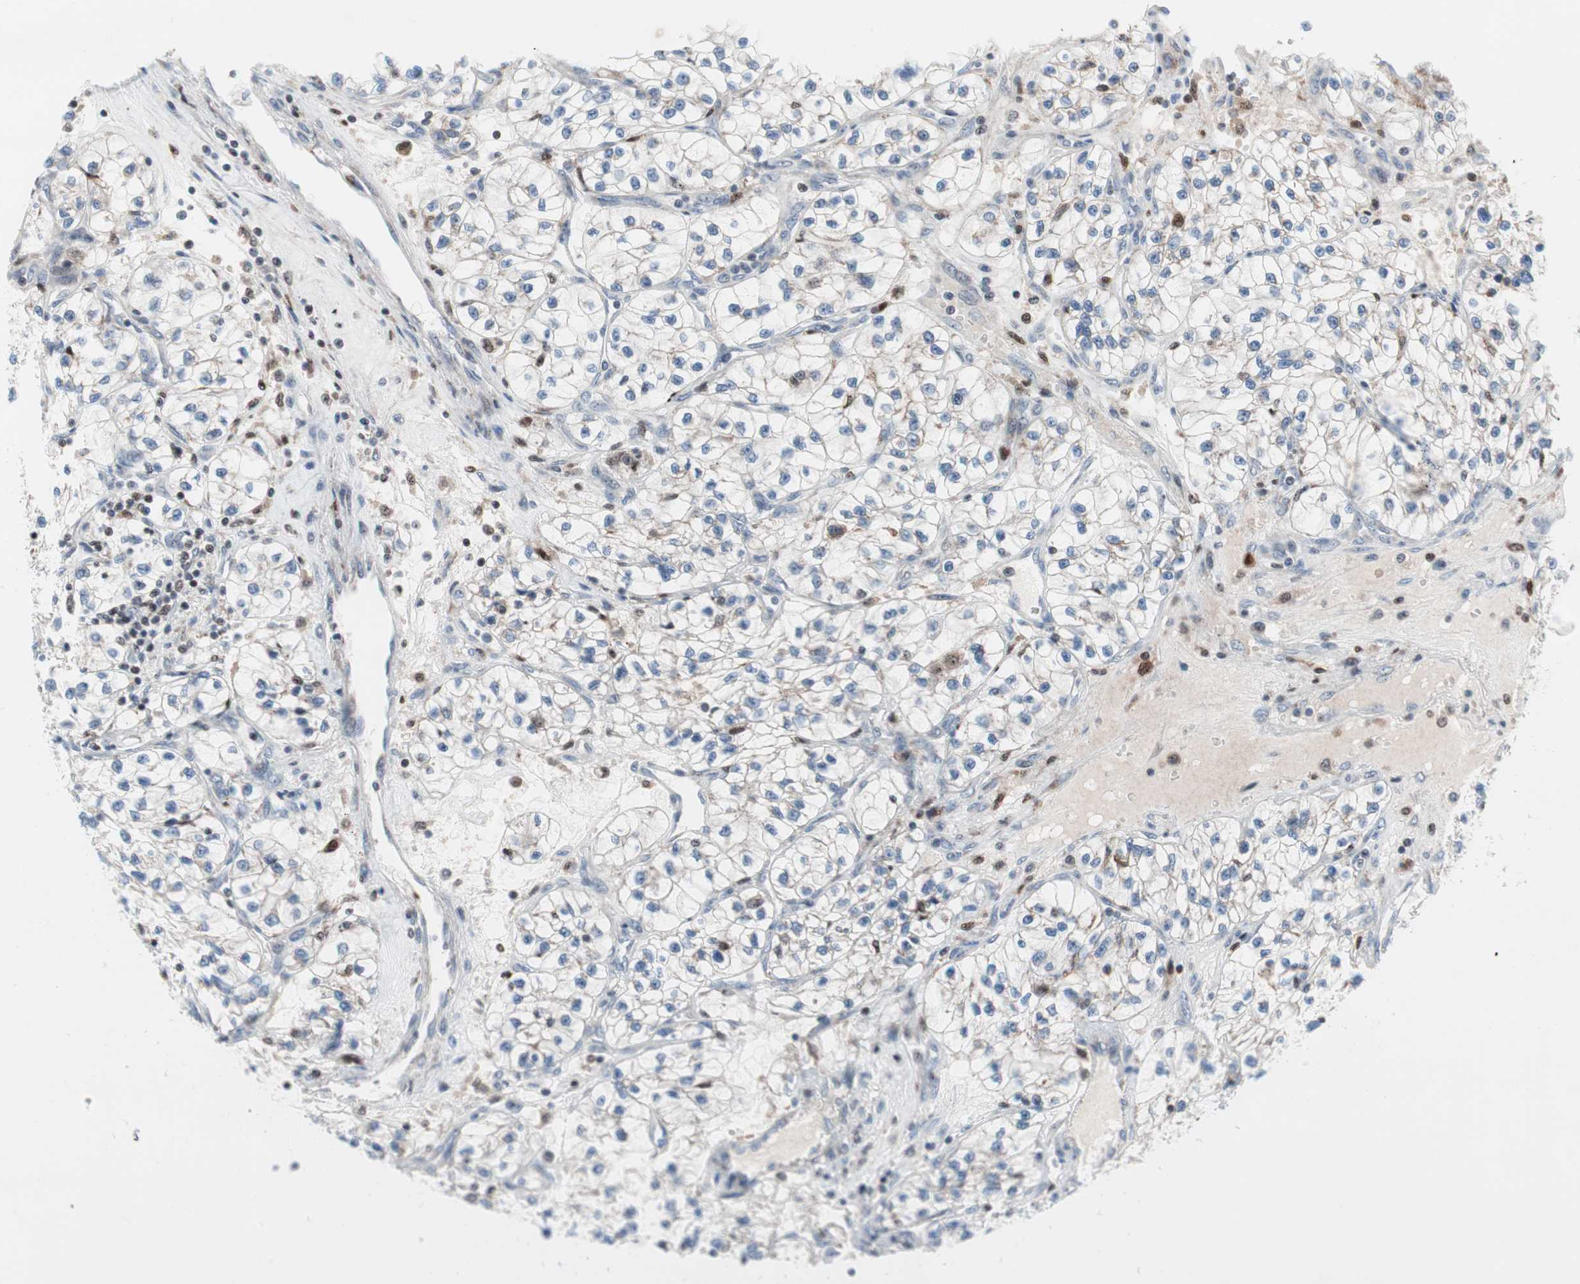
{"staining": {"intensity": "negative", "quantity": "none", "location": "none"}, "tissue": "renal cancer", "cell_type": "Tumor cells", "image_type": "cancer", "snomed": [{"axis": "morphology", "description": "Adenocarcinoma, NOS"}, {"axis": "topography", "description": "Kidney"}], "caption": "This is an immunohistochemistry image of human renal cancer. There is no expression in tumor cells.", "gene": "RGS10", "patient": {"sex": "female", "age": 57}}